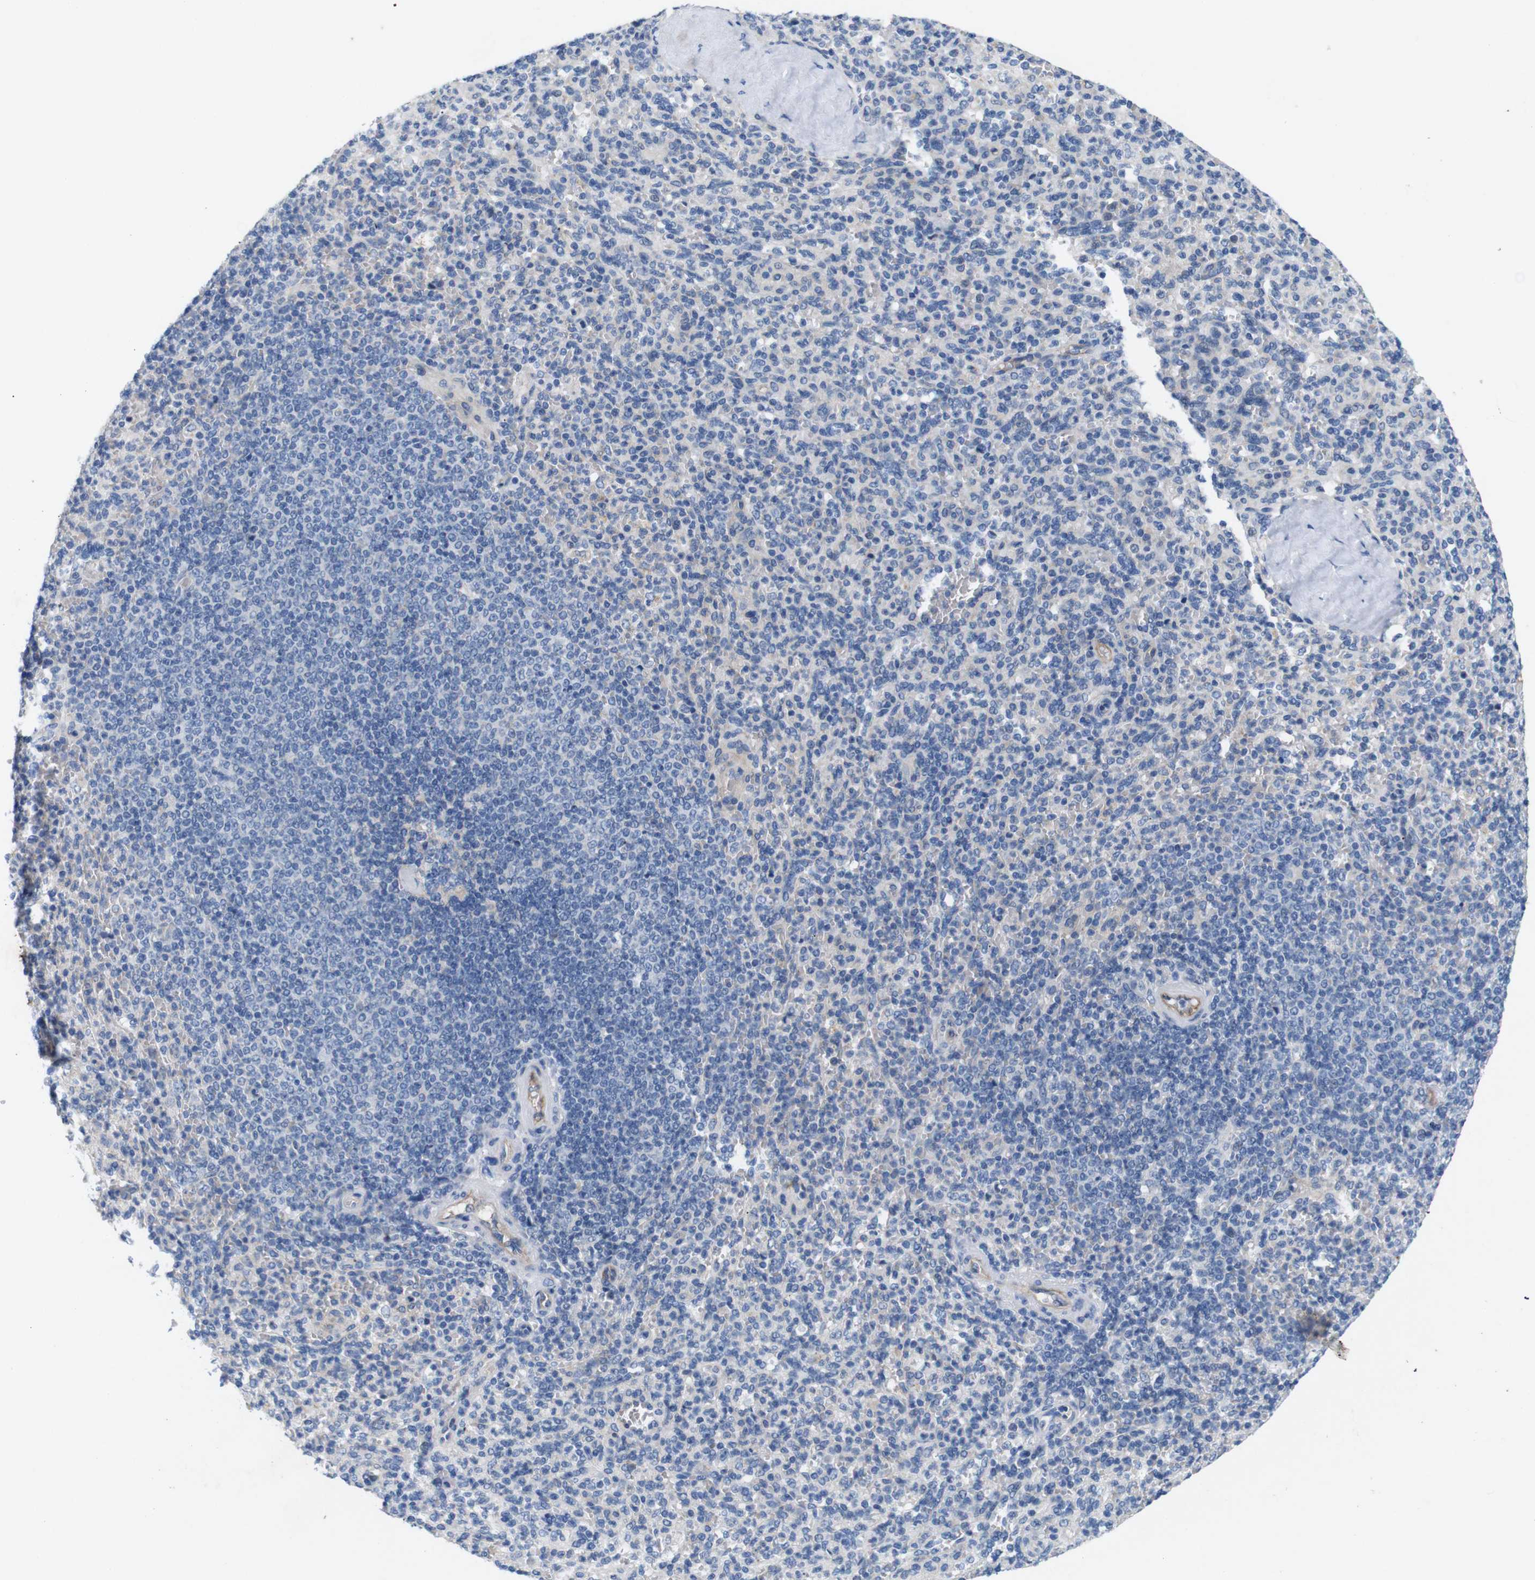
{"staining": {"intensity": "negative", "quantity": "none", "location": "none"}, "tissue": "spleen", "cell_type": "Cells in red pulp", "image_type": "normal", "snomed": [{"axis": "morphology", "description": "Normal tissue, NOS"}, {"axis": "topography", "description": "Spleen"}], "caption": "Immunohistochemistry image of benign human spleen stained for a protein (brown), which demonstrates no expression in cells in red pulp.", "gene": "ITGA5", "patient": {"sex": "male", "age": 36}}